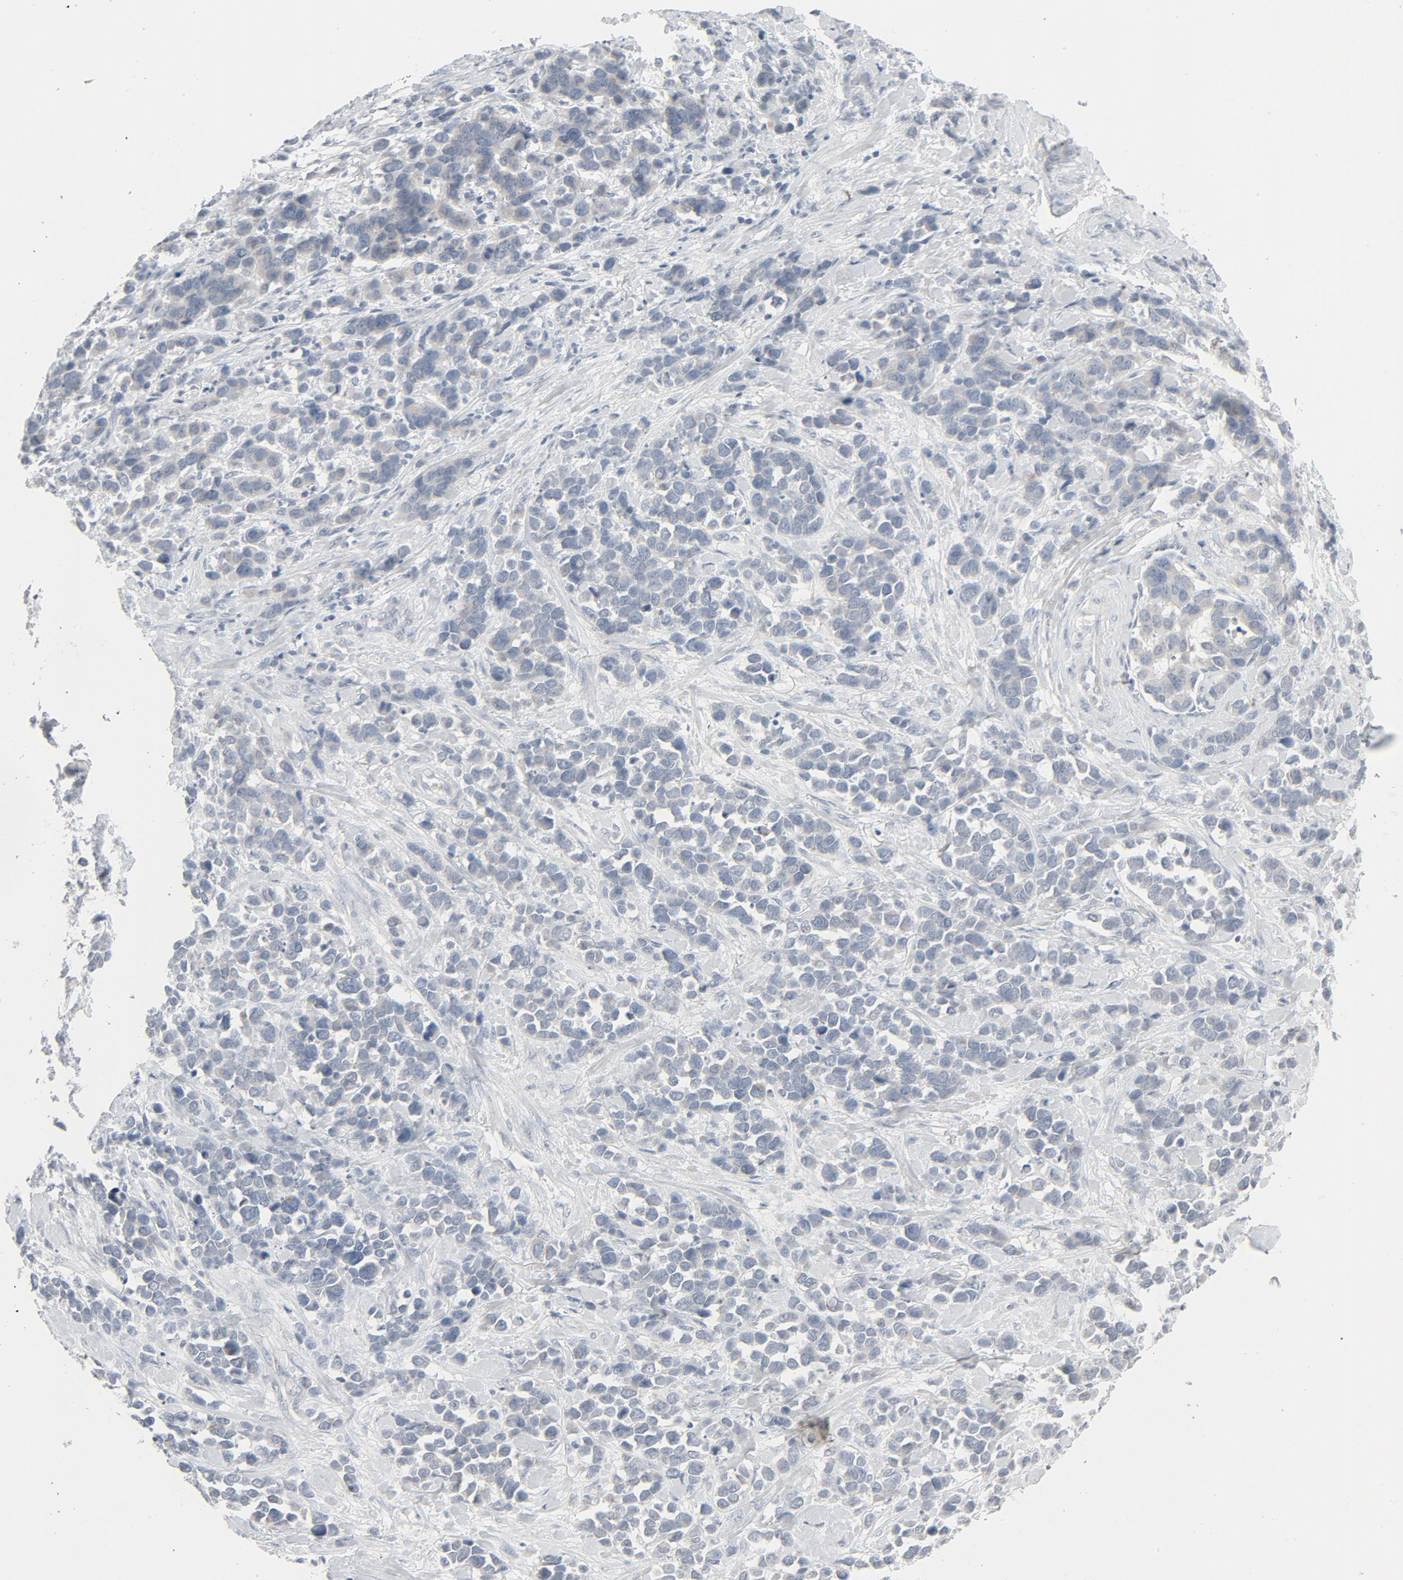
{"staining": {"intensity": "negative", "quantity": "none", "location": "none"}, "tissue": "stomach cancer", "cell_type": "Tumor cells", "image_type": "cancer", "snomed": [{"axis": "morphology", "description": "Adenocarcinoma, NOS"}, {"axis": "topography", "description": "Stomach, upper"}], "caption": "A photomicrograph of stomach adenocarcinoma stained for a protein displays no brown staining in tumor cells. (DAB IHC with hematoxylin counter stain).", "gene": "FGFR3", "patient": {"sex": "male", "age": 71}}